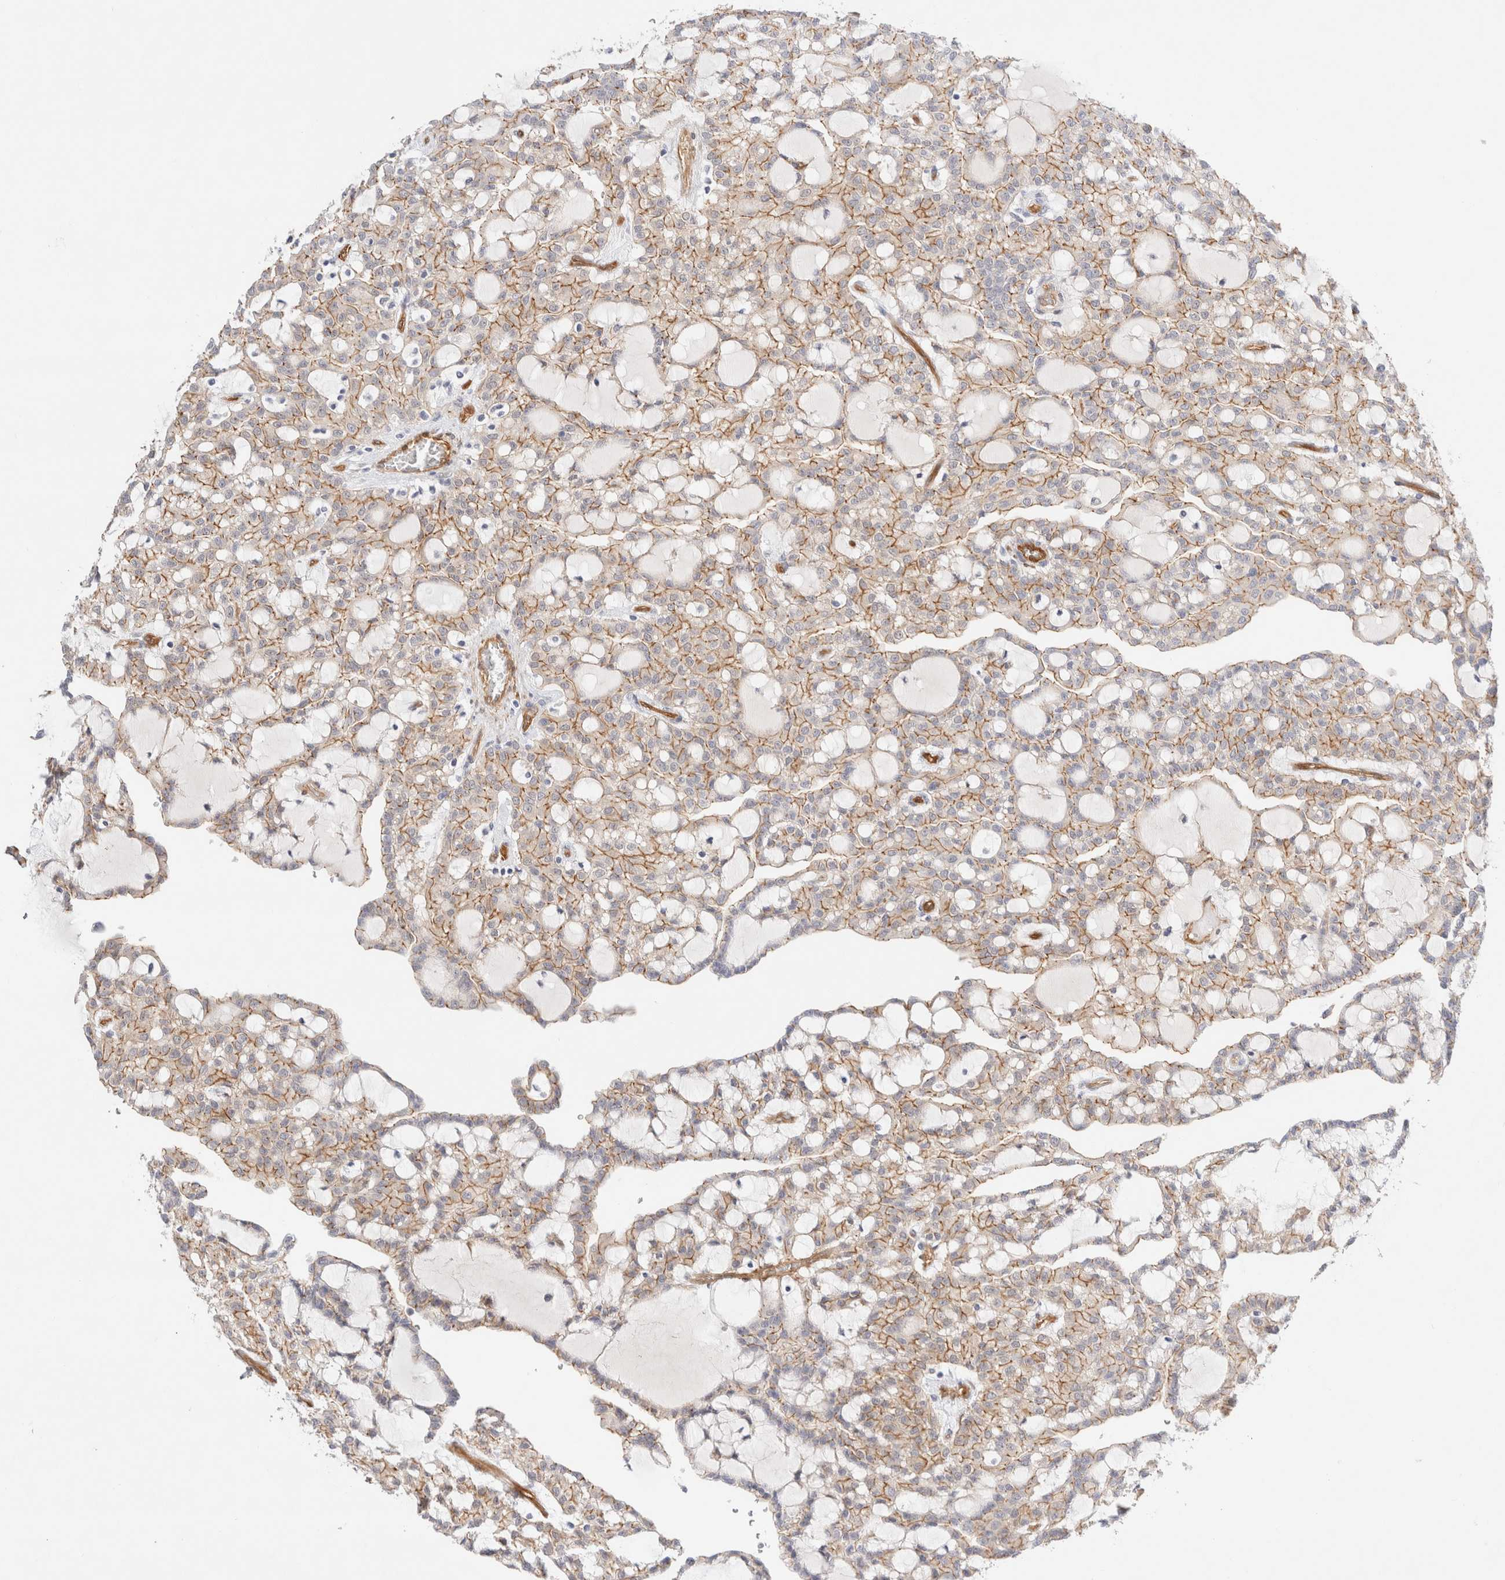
{"staining": {"intensity": "moderate", "quantity": ">75%", "location": "cytoplasmic/membranous"}, "tissue": "renal cancer", "cell_type": "Tumor cells", "image_type": "cancer", "snomed": [{"axis": "morphology", "description": "Adenocarcinoma, NOS"}, {"axis": "topography", "description": "Kidney"}], "caption": "Immunohistochemistry photomicrograph of neoplastic tissue: renal adenocarcinoma stained using immunohistochemistry (IHC) reveals medium levels of moderate protein expression localized specifically in the cytoplasmic/membranous of tumor cells, appearing as a cytoplasmic/membranous brown color.", "gene": "LMCD1", "patient": {"sex": "male", "age": 63}}